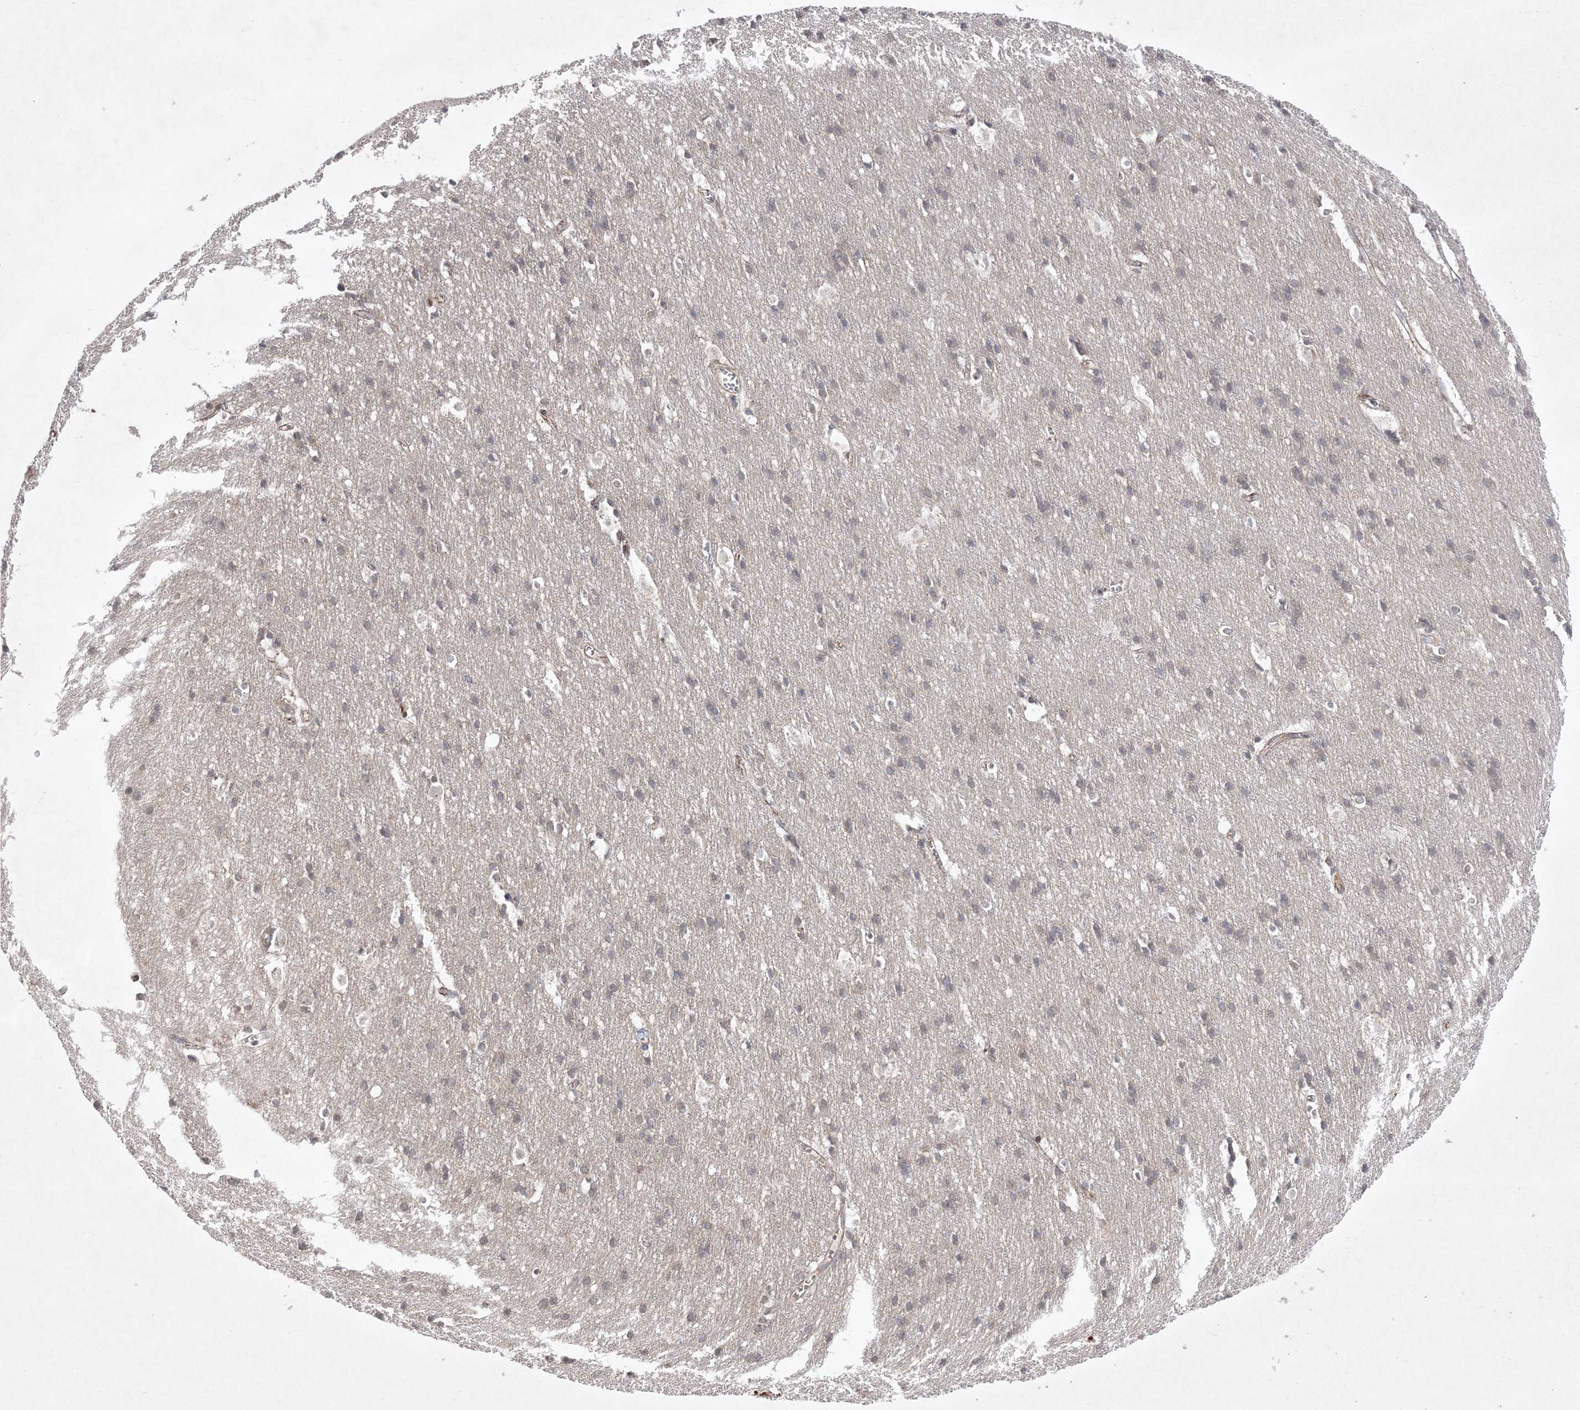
{"staining": {"intensity": "weak", "quantity": "<25%", "location": "cytoplasmic/membranous"}, "tissue": "cerebral cortex", "cell_type": "Endothelial cells", "image_type": "normal", "snomed": [{"axis": "morphology", "description": "Normal tissue, NOS"}, {"axis": "topography", "description": "Cerebral cortex"}], "caption": "Immunohistochemical staining of benign human cerebral cortex displays no significant staining in endothelial cells. (DAB (3,3'-diaminobenzidine) immunohistochemistry (IHC) with hematoxylin counter stain).", "gene": "CLNK", "patient": {"sex": "male", "age": 54}}